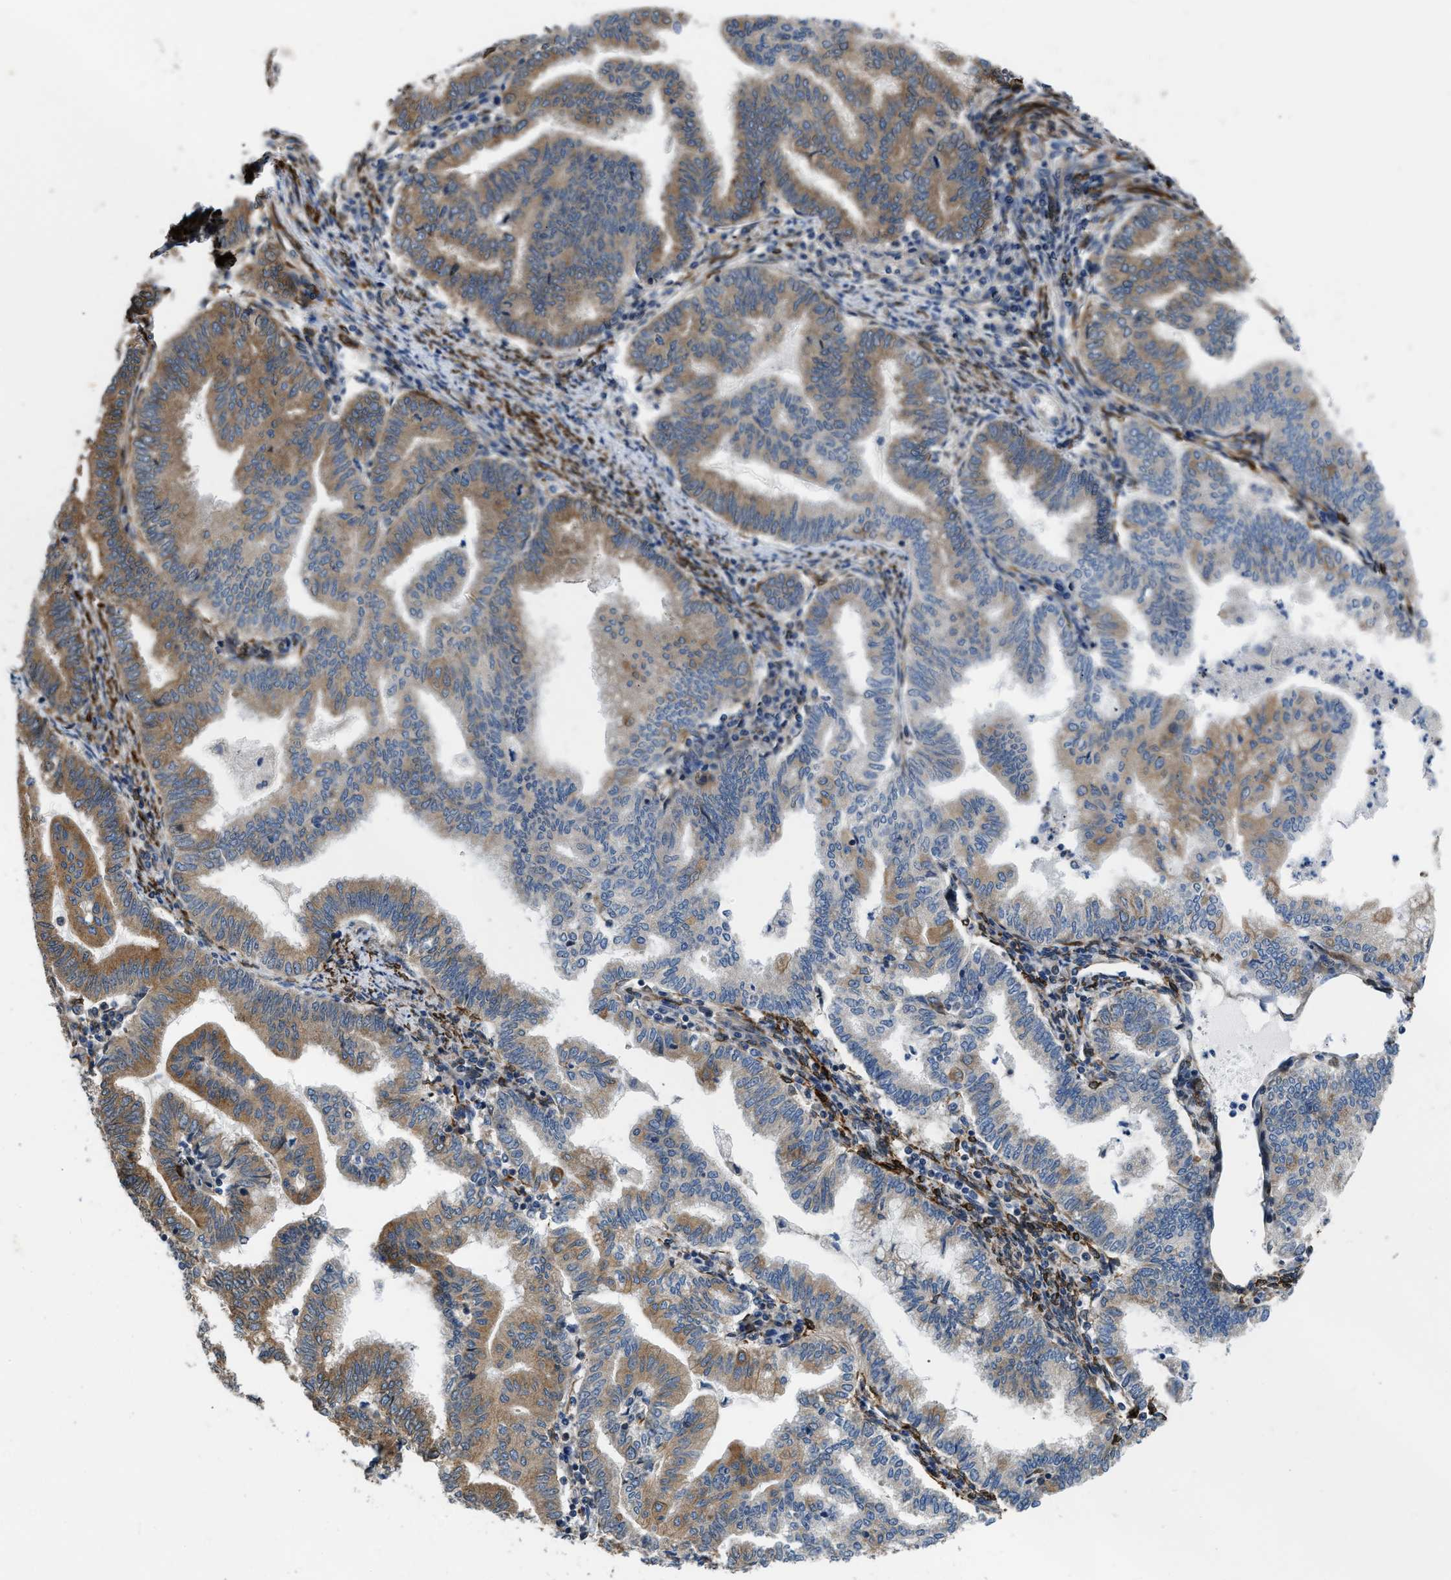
{"staining": {"intensity": "moderate", "quantity": "25%-75%", "location": "cytoplasmic/membranous"}, "tissue": "endometrial cancer", "cell_type": "Tumor cells", "image_type": "cancer", "snomed": [{"axis": "morphology", "description": "Polyp, NOS"}, {"axis": "morphology", "description": "Adenocarcinoma, NOS"}, {"axis": "morphology", "description": "Adenoma, NOS"}, {"axis": "topography", "description": "Endometrium"}], "caption": "Immunohistochemistry (IHC) image of neoplastic tissue: human endometrial cancer stained using immunohistochemistry (IHC) shows medium levels of moderate protein expression localized specifically in the cytoplasmic/membranous of tumor cells, appearing as a cytoplasmic/membranous brown color.", "gene": "ARL6IP5", "patient": {"sex": "female", "age": 79}}